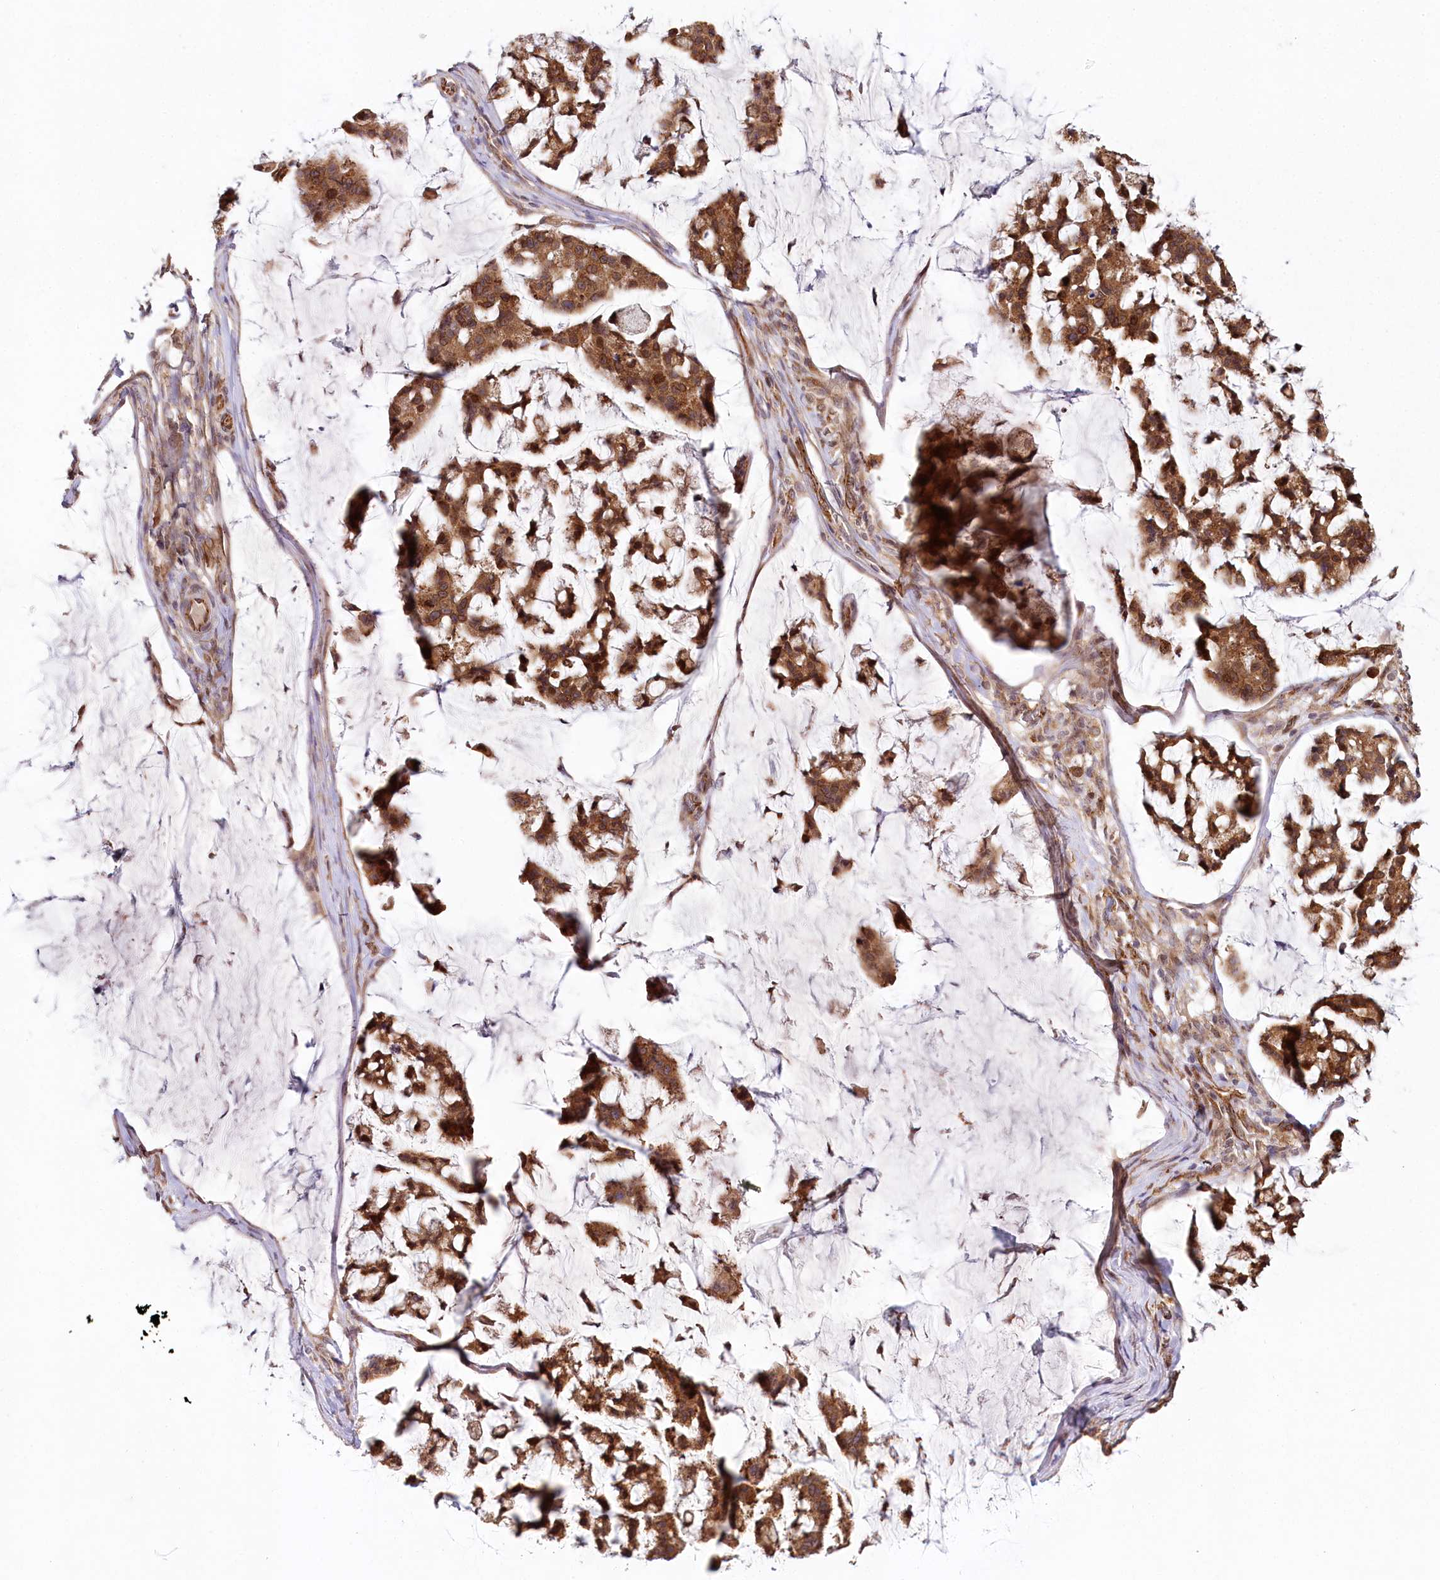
{"staining": {"intensity": "moderate", "quantity": ">75%", "location": "cytoplasmic/membranous,nuclear"}, "tissue": "stomach cancer", "cell_type": "Tumor cells", "image_type": "cancer", "snomed": [{"axis": "morphology", "description": "Adenocarcinoma, NOS"}, {"axis": "topography", "description": "Stomach, lower"}], "caption": "Immunohistochemical staining of human stomach cancer demonstrates medium levels of moderate cytoplasmic/membranous and nuclear protein positivity in approximately >75% of tumor cells.", "gene": "ALKBH8", "patient": {"sex": "male", "age": 67}}